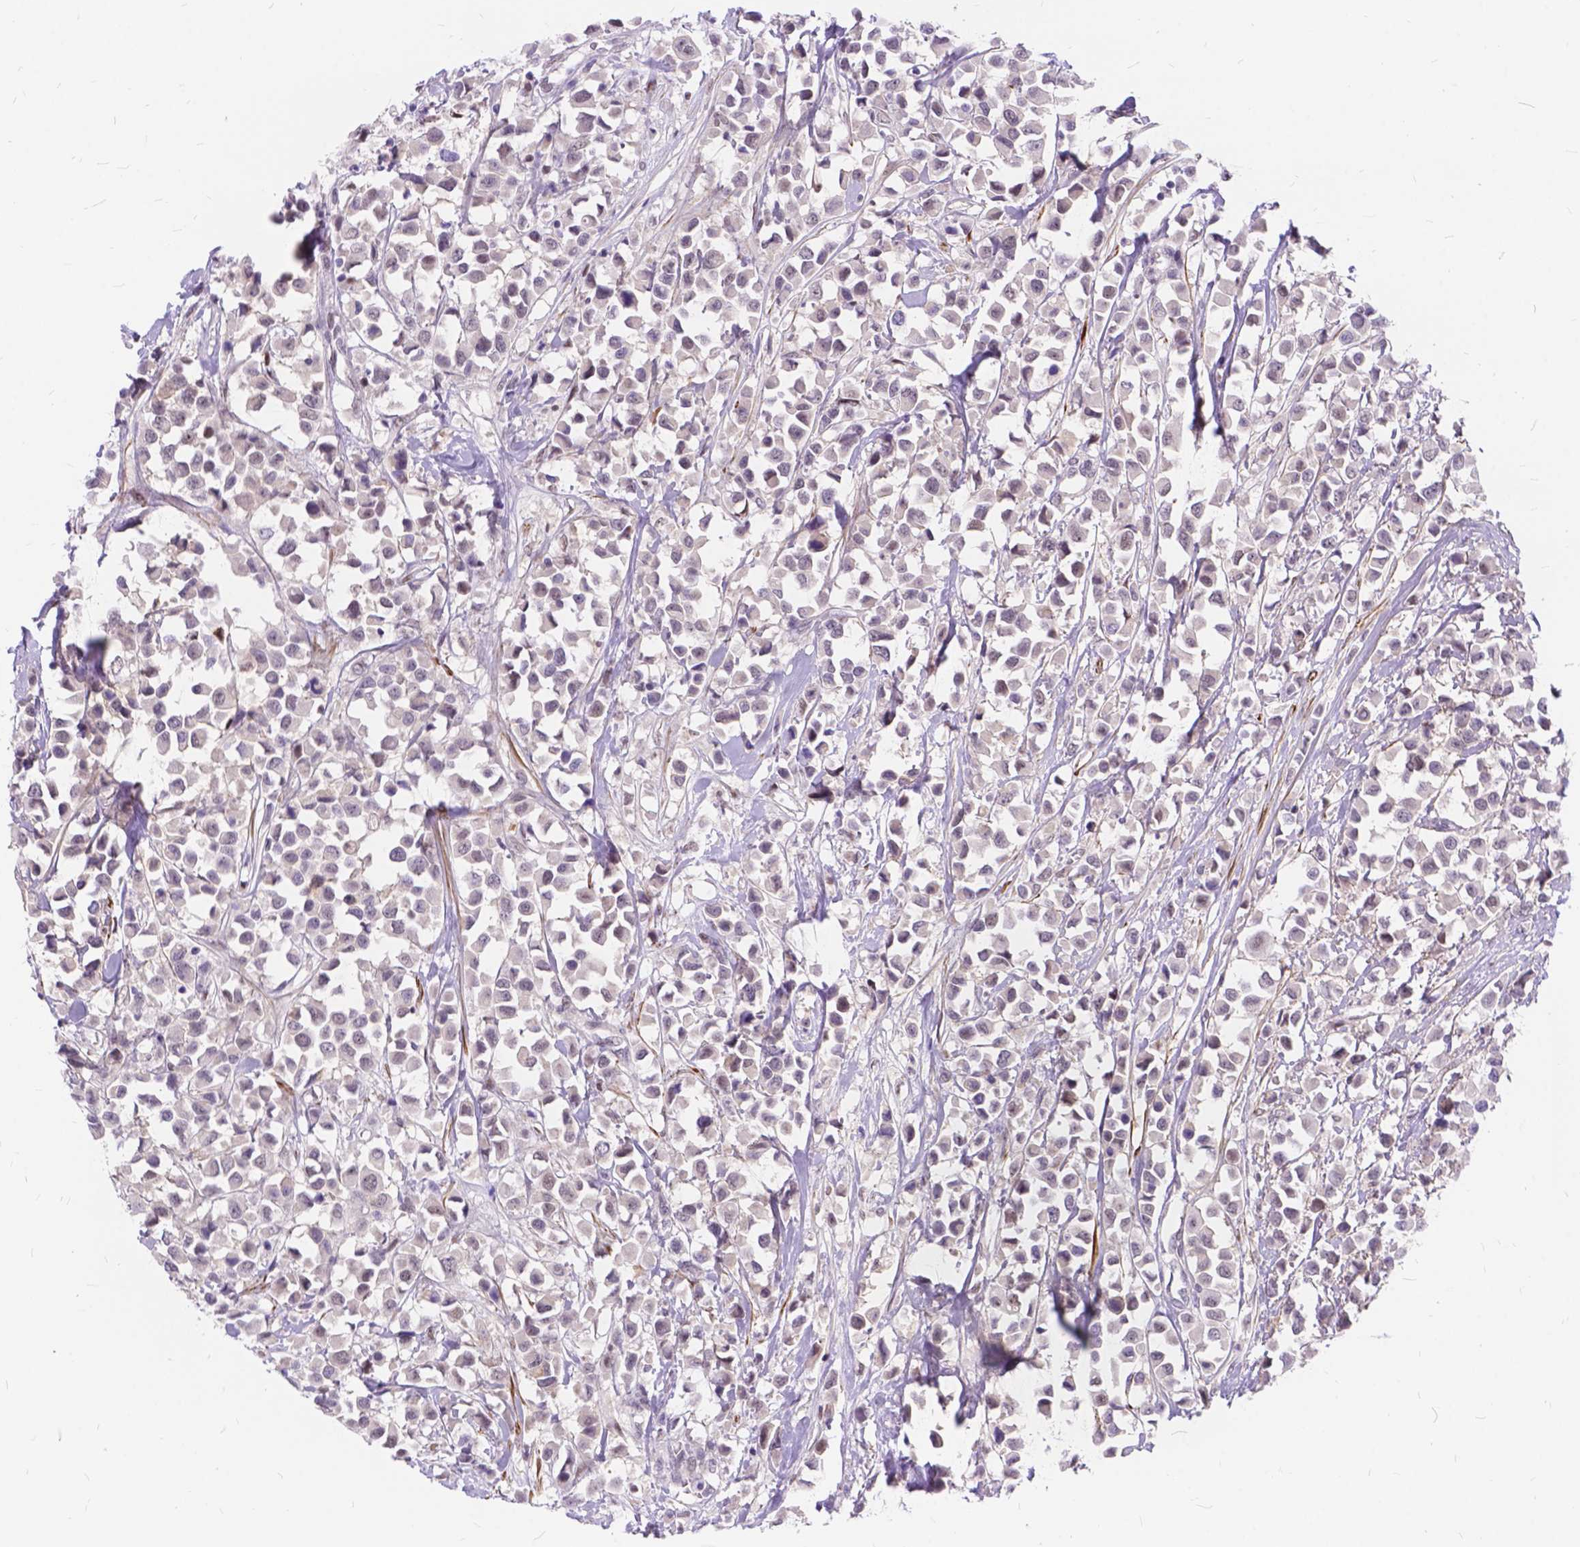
{"staining": {"intensity": "negative", "quantity": "none", "location": "none"}, "tissue": "breast cancer", "cell_type": "Tumor cells", "image_type": "cancer", "snomed": [{"axis": "morphology", "description": "Duct carcinoma"}, {"axis": "topography", "description": "Breast"}], "caption": "Immunohistochemical staining of breast invasive ductal carcinoma exhibits no significant staining in tumor cells.", "gene": "MAN2C1", "patient": {"sex": "female", "age": 61}}